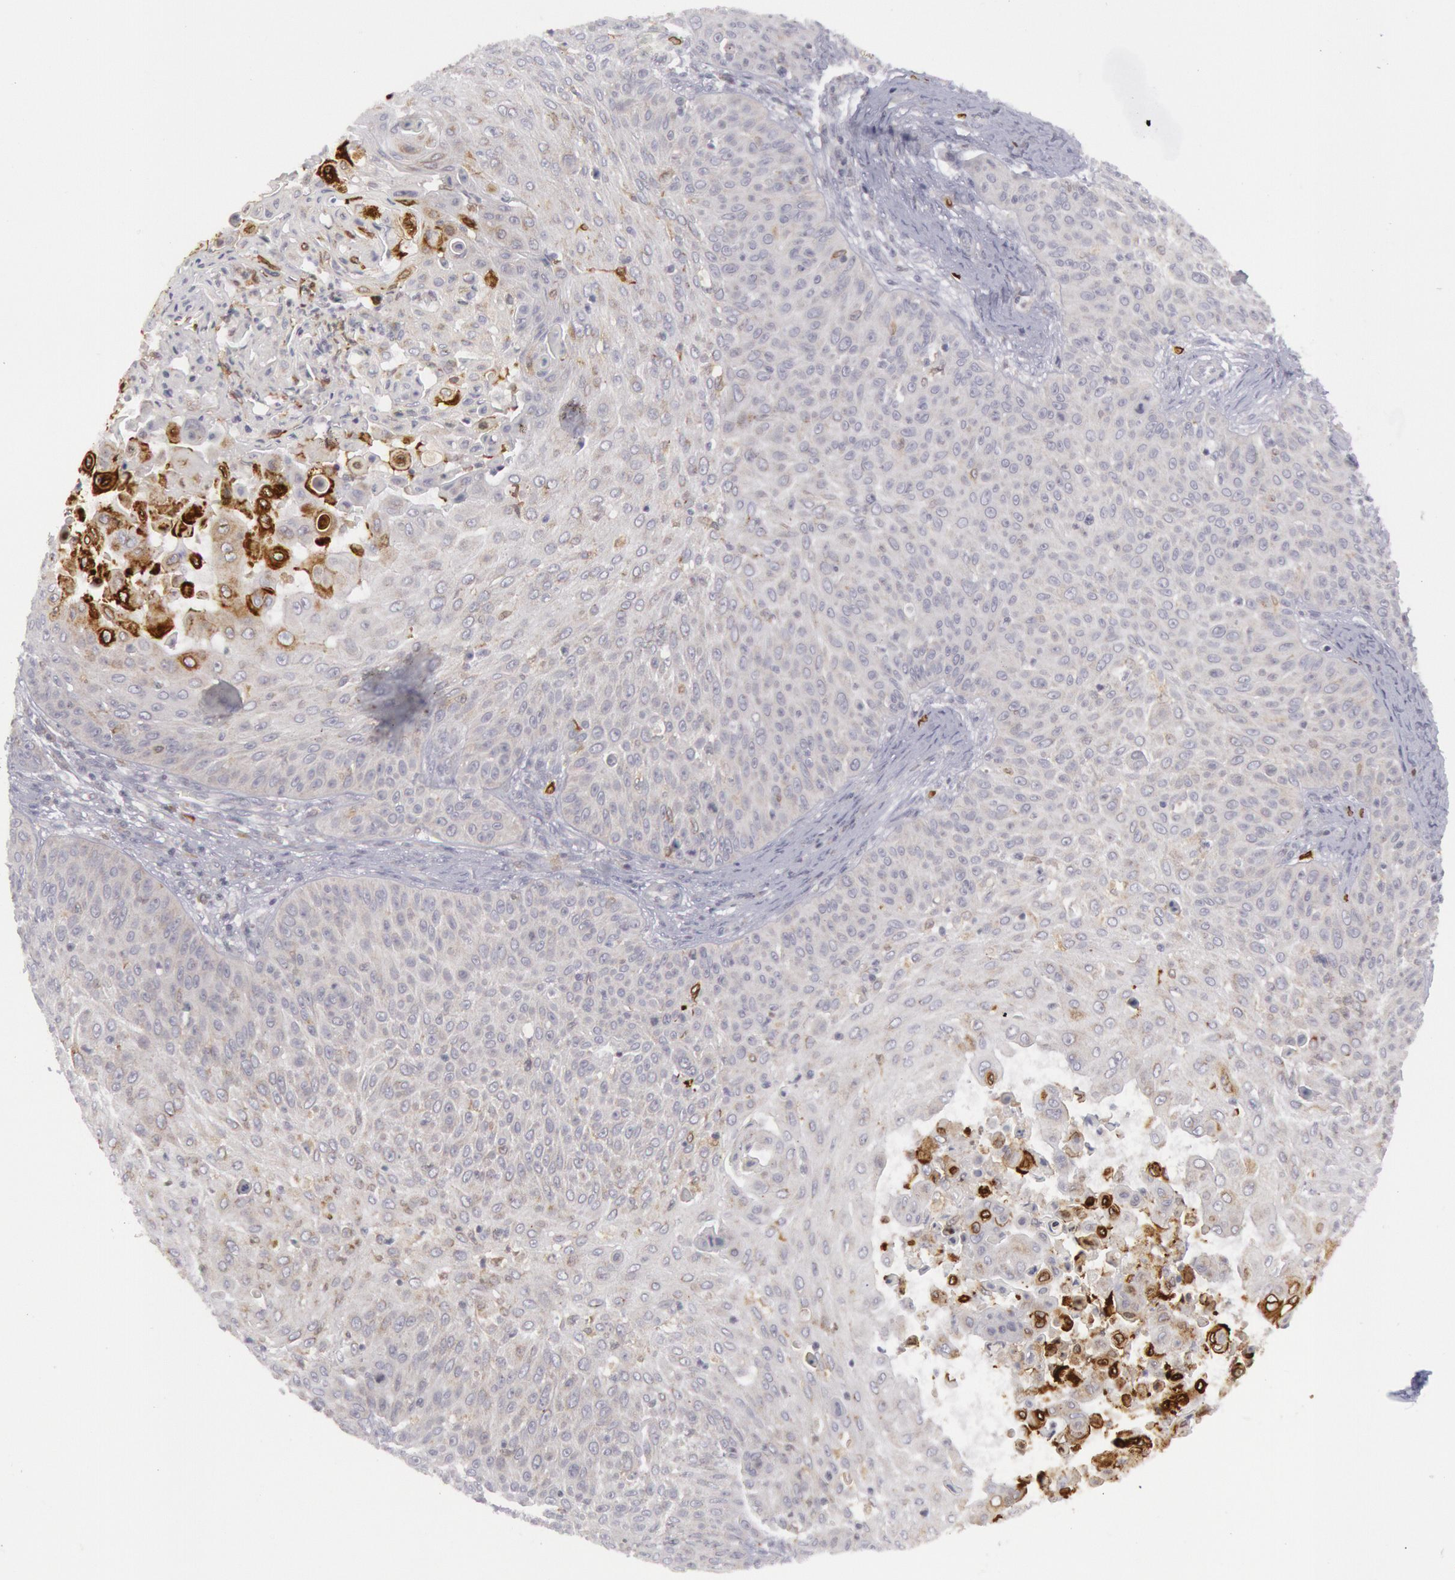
{"staining": {"intensity": "strong", "quantity": "<25%", "location": "cytoplasmic/membranous"}, "tissue": "skin cancer", "cell_type": "Tumor cells", "image_type": "cancer", "snomed": [{"axis": "morphology", "description": "Squamous cell carcinoma, NOS"}, {"axis": "topography", "description": "Skin"}], "caption": "A high-resolution micrograph shows immunohistochemistry (IHC) staining of squamous cell carcinoma (skin), which reveals strong cytoplasmic/membranous staining in about <25% of tumor cells.", "gene": "PTGS2", "patient": {"sex": "male", "age": 82}}